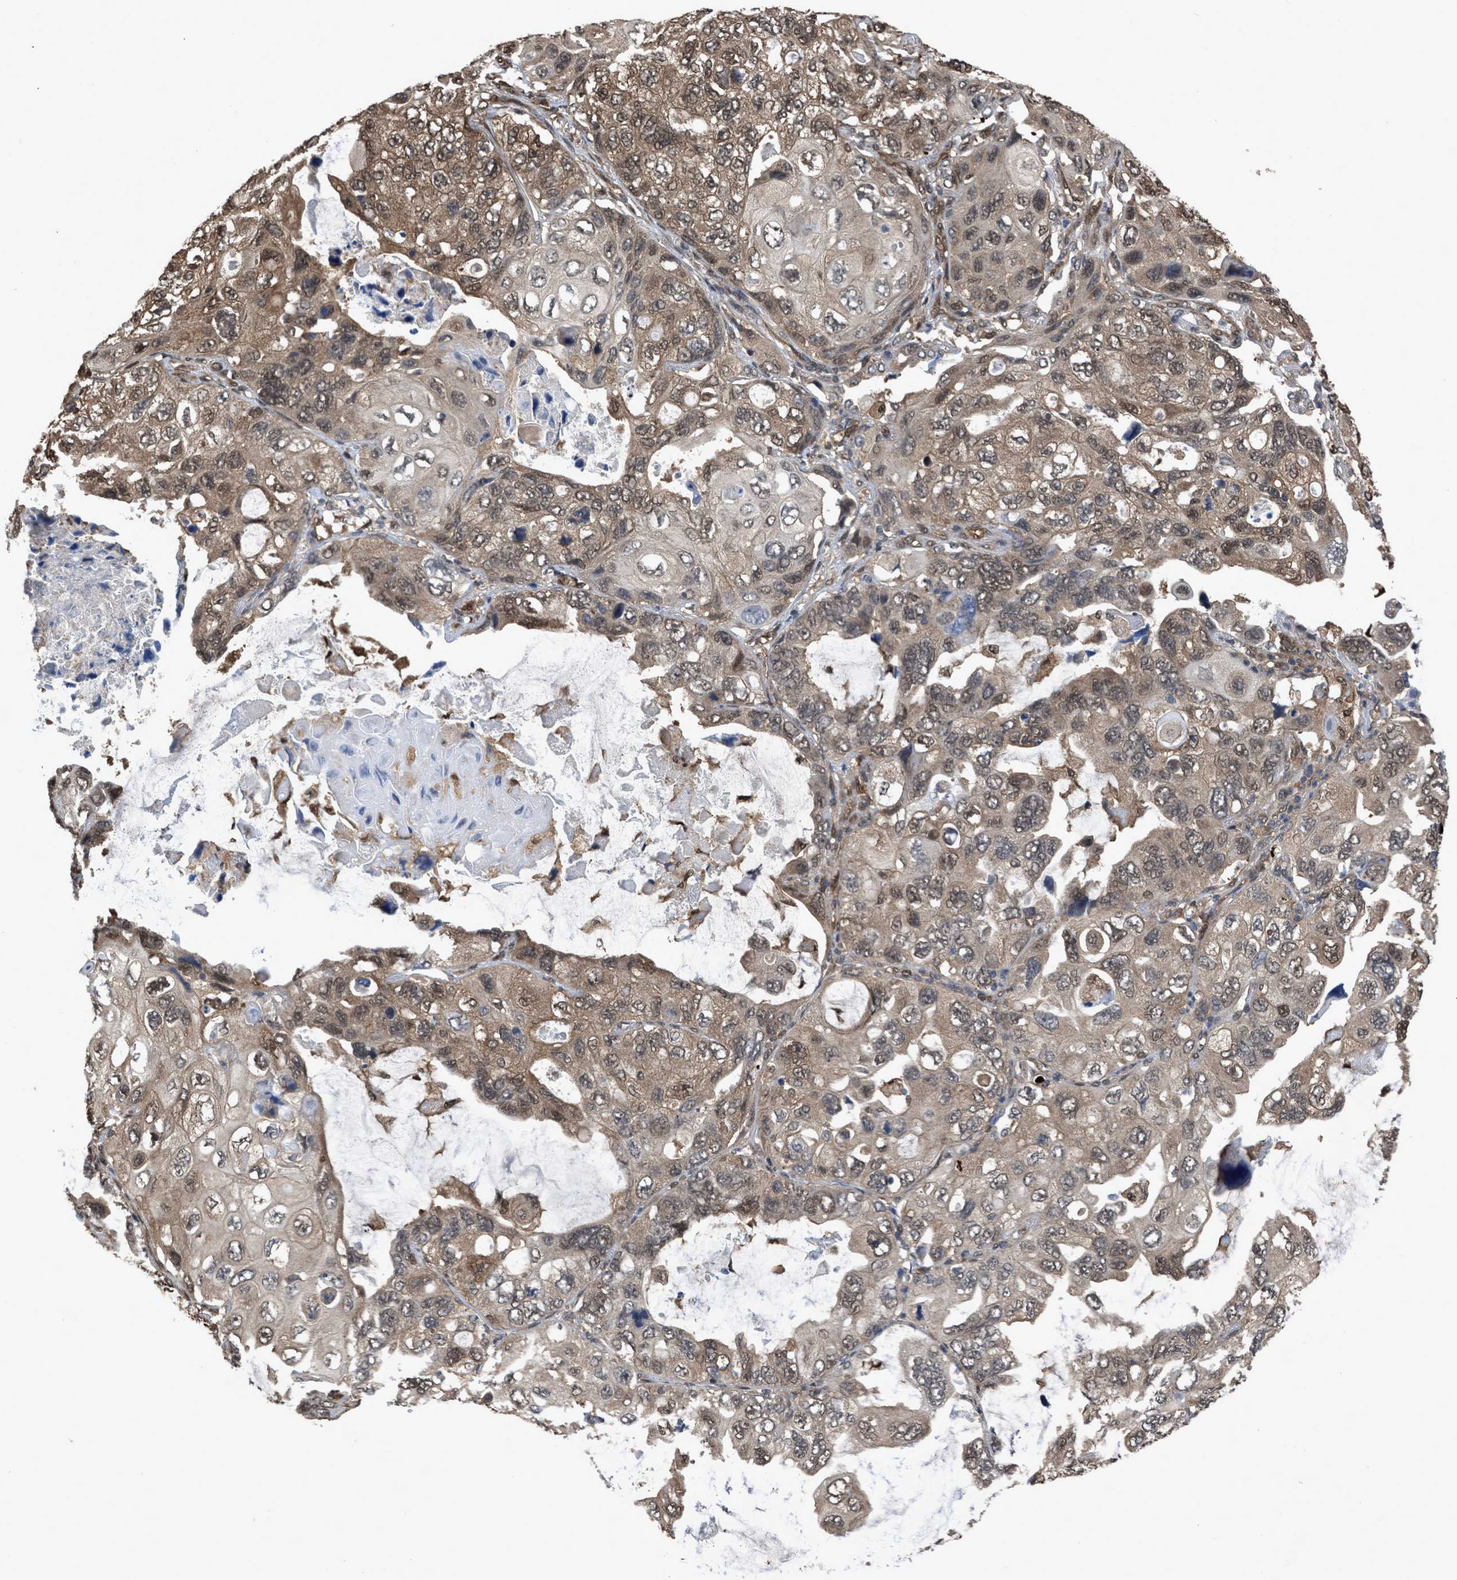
{"staining": {"intensity": "moderate", "quantity": ">75%", "location": "cytoplasmic/membranous,nuclear"}, "tissue": "lung cancer", "cell_type": "Tumor cells", "image_type": "cancer", "snomed": [{"axis": "morphology", "description": "Squamous cell carcinoma, NOS"}, {"axis": "topography", "description": "Lung"}], "caption": "Lung cancer stained with a brown dye shows moderate cytoplasmic/membranous and nuclear positive positivity in about >75% of tumor cells.", "gene": "YWHAG", "patient": {"sex": "female", "age": 73}}